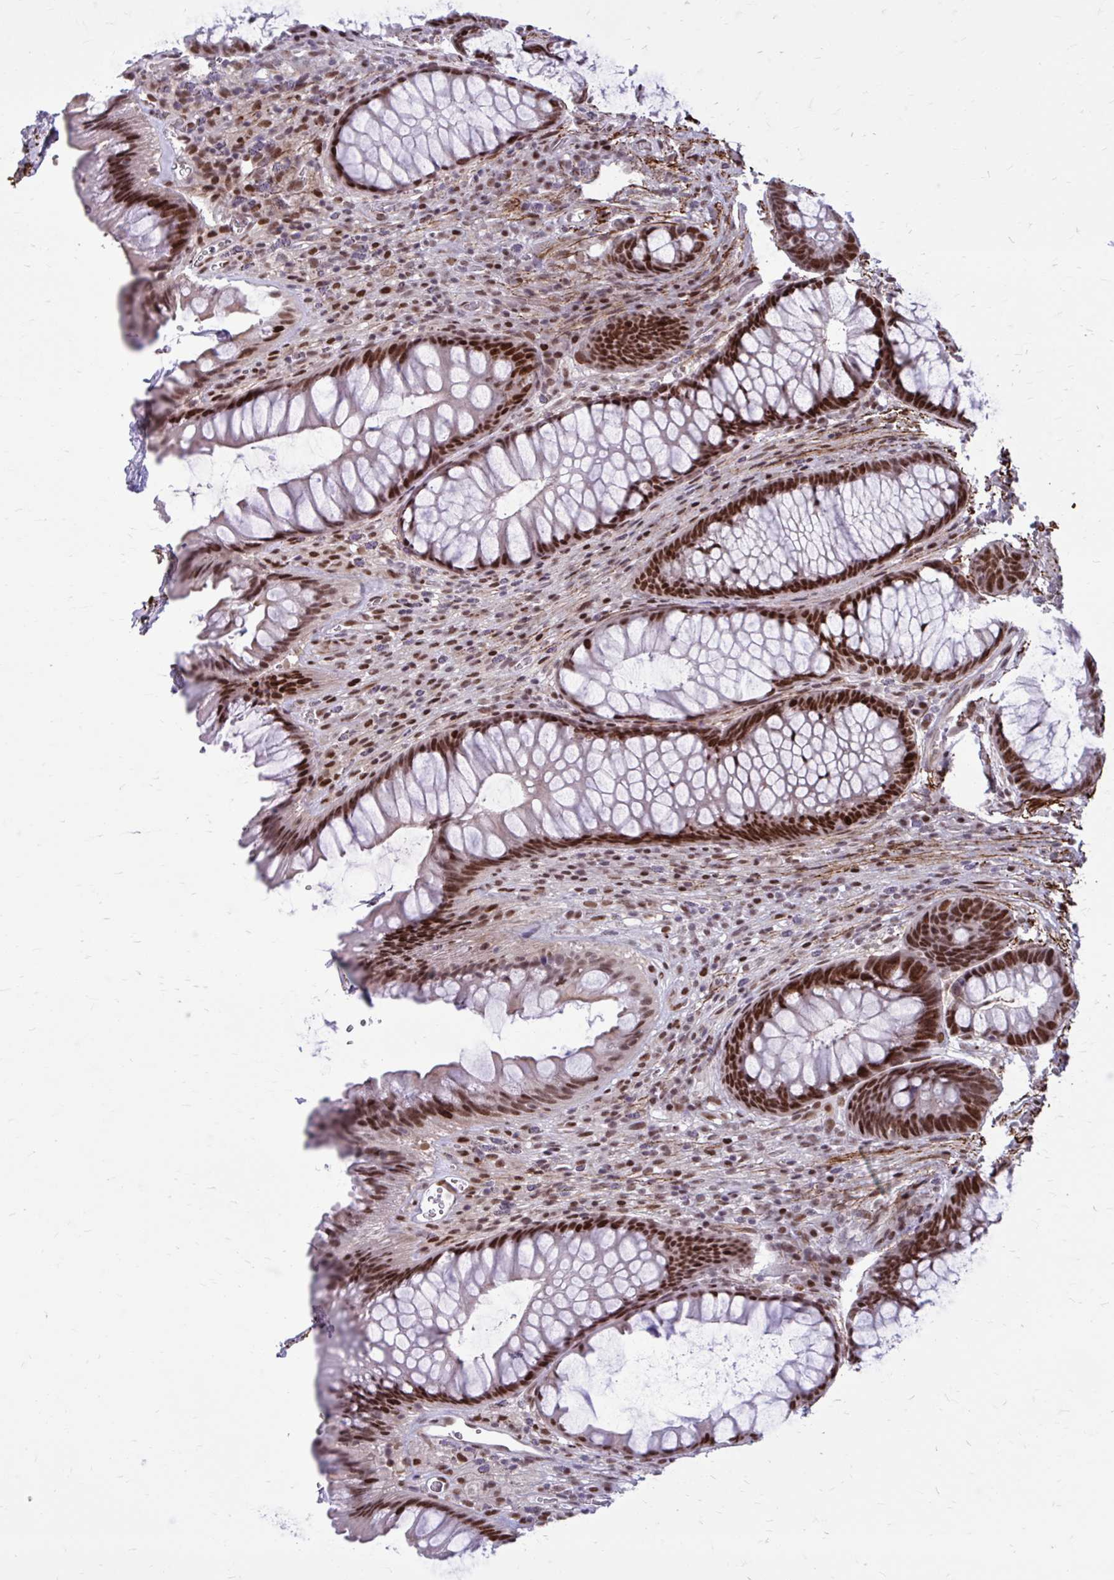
{"staining": {"intensity": "strong", "quantity": ">75%", "location": "nuclear"}, "tissue": "rectum", "cell_type": "Glandular cells", "image_type": "normal", "snomed": [{"axis": "morphology", "description": "Normal tissue, NOS"}, {"axis": "topography", "description": "Rectum"}], "caption": "A high amount of strong nuclear staining is present in approximately >75% of glandular cells in normal rectum.", "gene": "PSME4", "patient": {"sex": "male", "age": 53}}